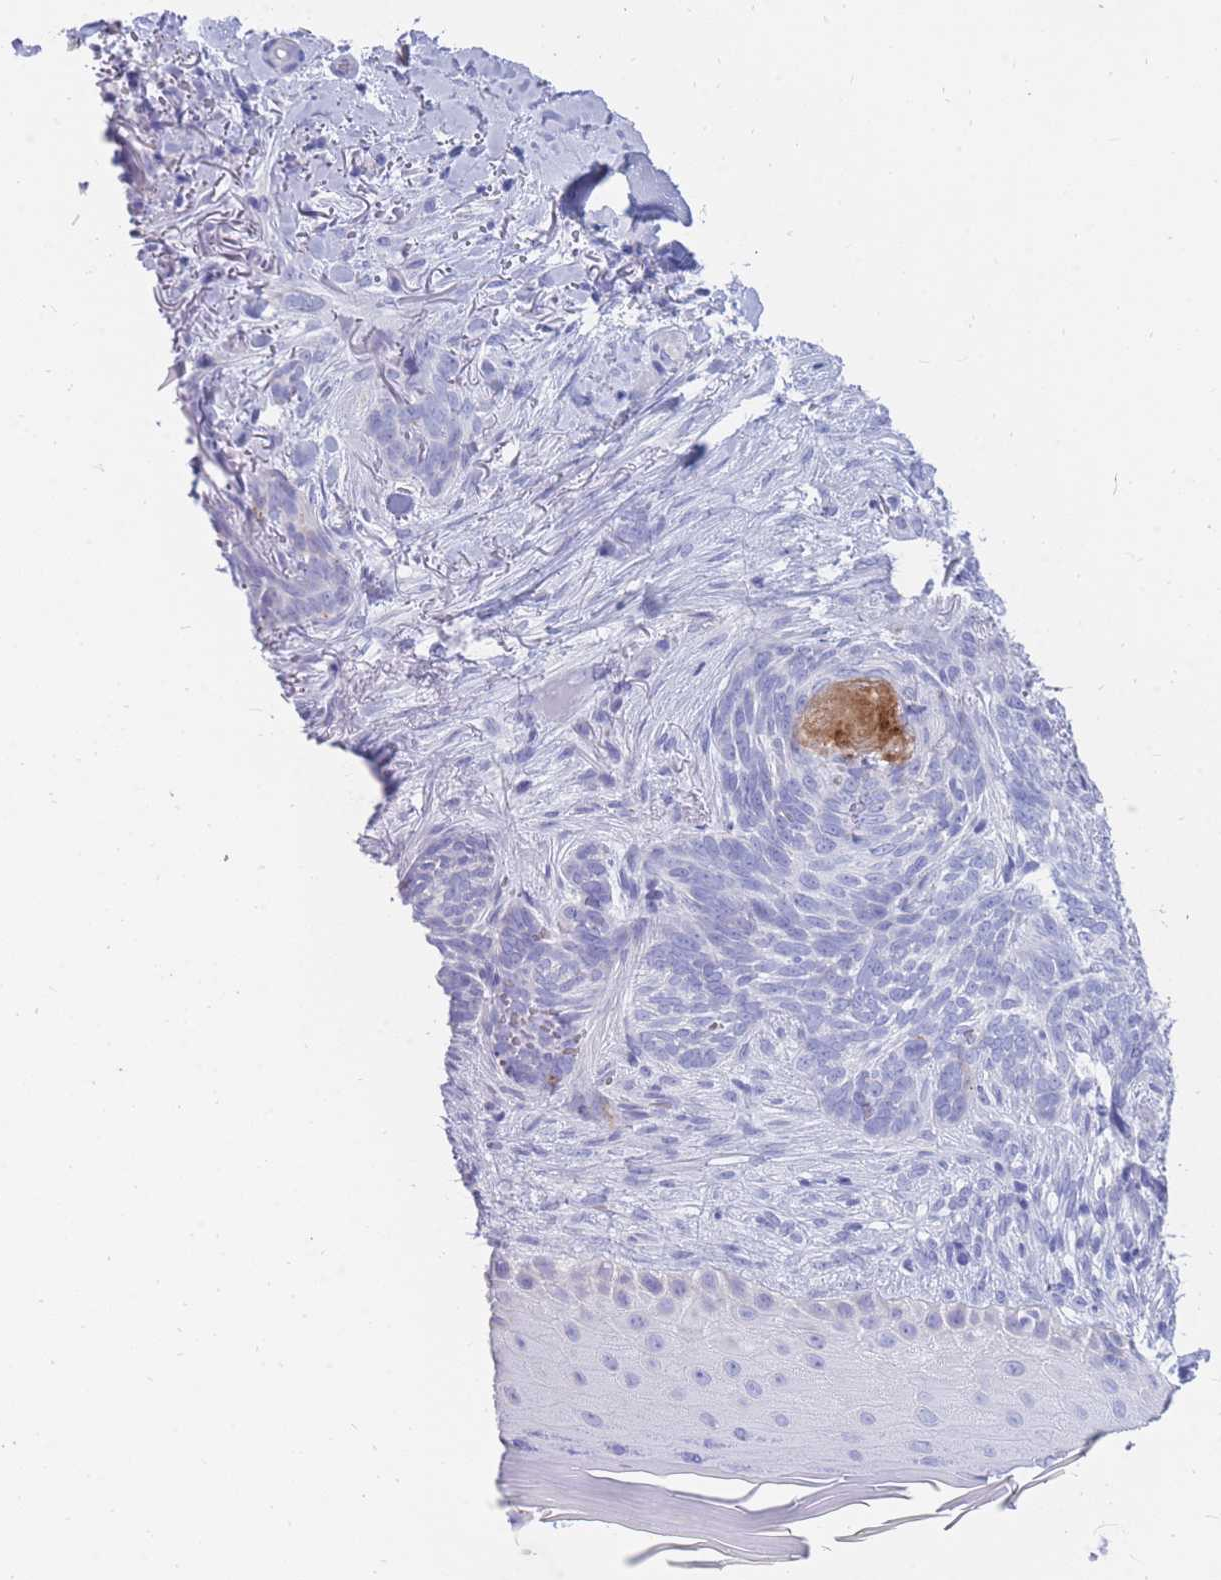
{"staining": {"intensity": "negative", "quantity": "none", "location": "none"}, "tissue": "skin cancer", "cell_type": "Tumor cells", "image_type": "cancer", "snomed": [{"axis": "morphology", "description": "Normal tissue, NOS"}, {"axis": "morphology", "description": "Basal cell carcinoma"}, {"axis": "topography", "description": "Skin"}], "caption": "Micrograph shows no significant protein staining in tumor cells of skin cancer (basal cell carcinoma).", "gene": "NKX1-2", "patient": {"sex": "female", "age": 67}}